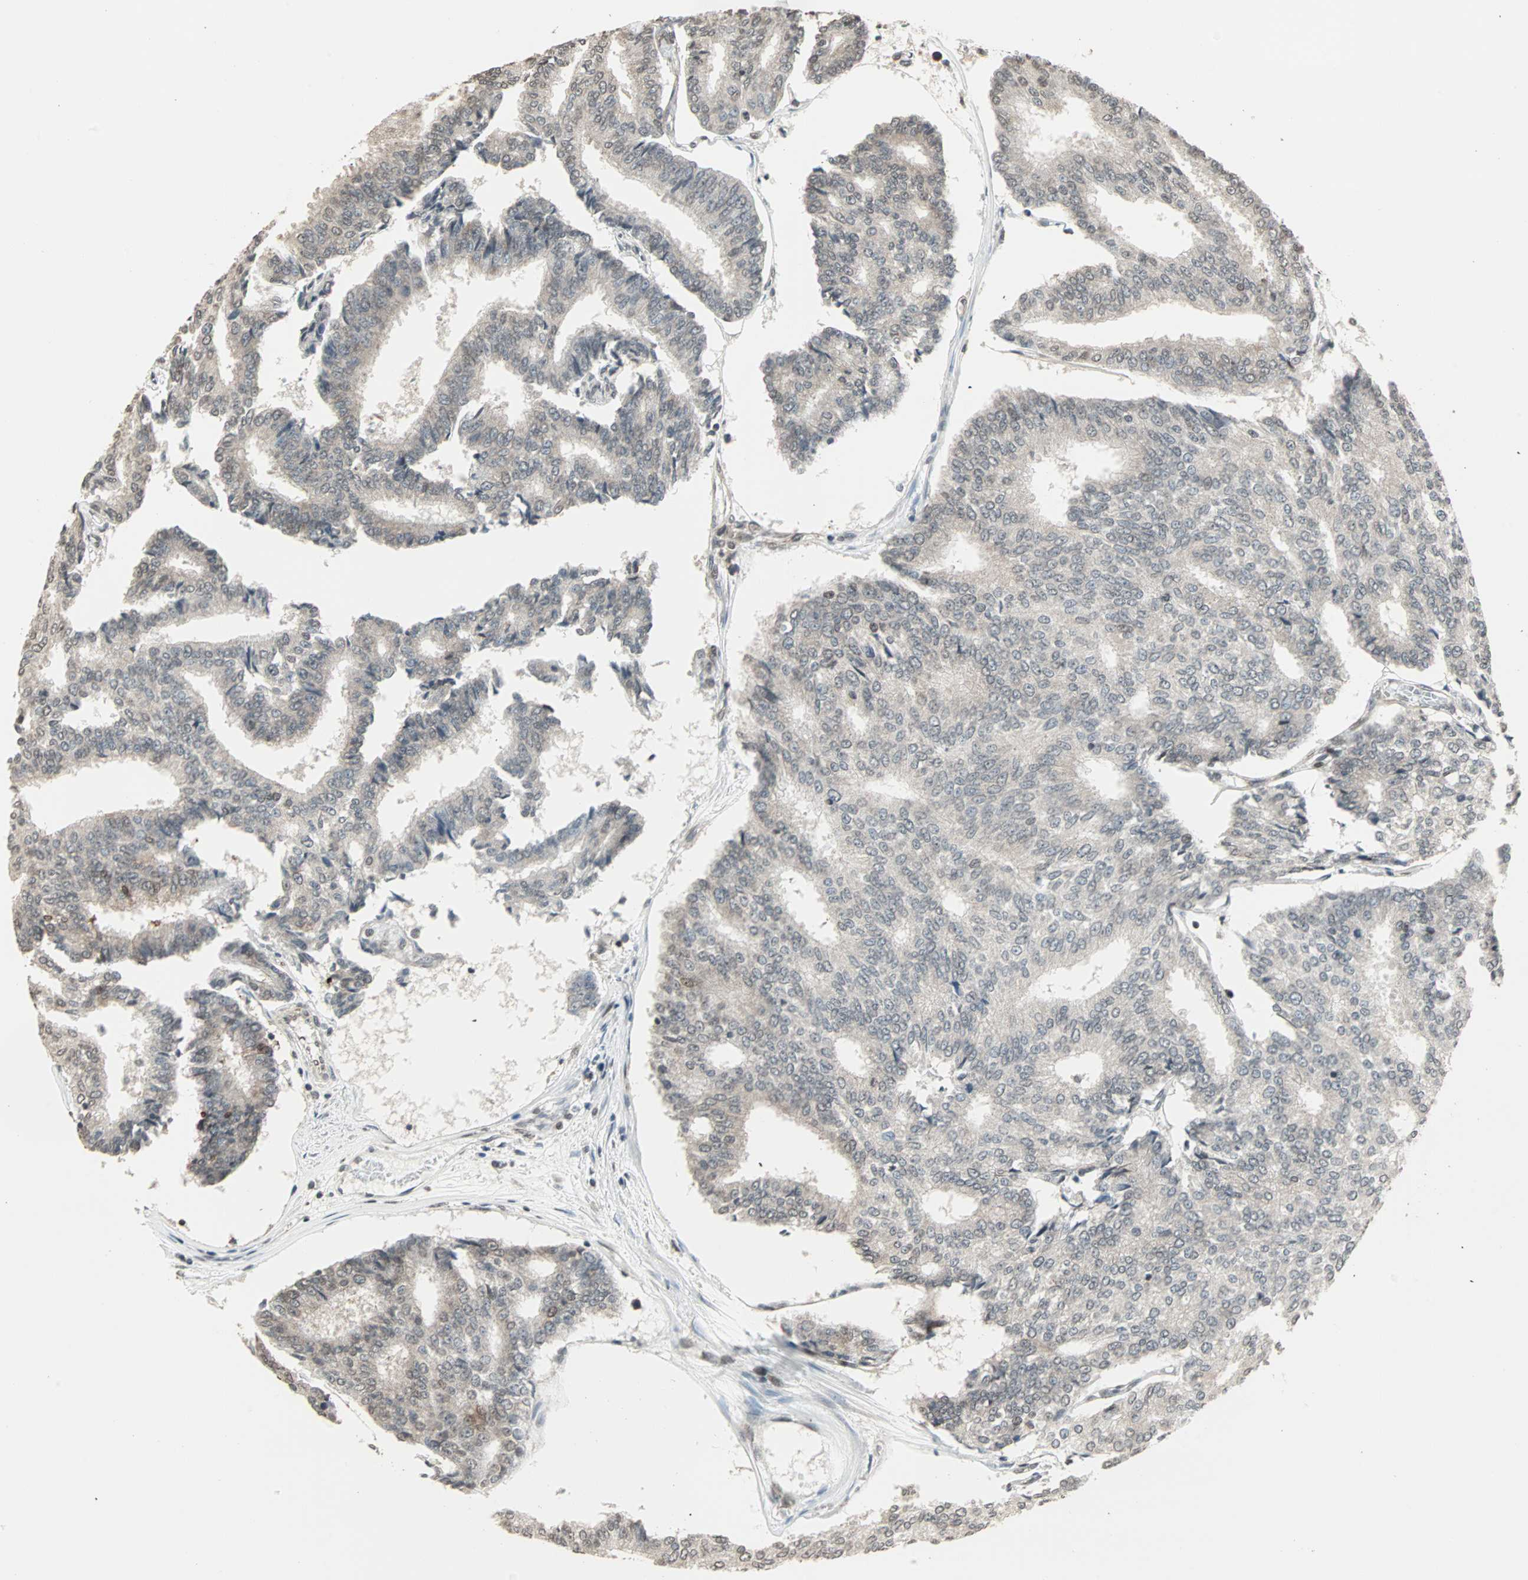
{"staining": {"intensity": "weak", "quantity": "<25%", "location": "cytoplasmic/membranous,nuclear"}, "tissue": "prostate cancer", "cell_type": "Tumor cells", "image_type": "cancer", "snomed": [{"axis": "morphology", "description": "Adenocarcinoma, High grade"}, {"axis": "topography", "description": "Prostate"}], "caption": "Tumor cells show no significant protein expression in prostate cancer.", "gene": "CBLC", "patient": {"sex": "male", "age": 55}}